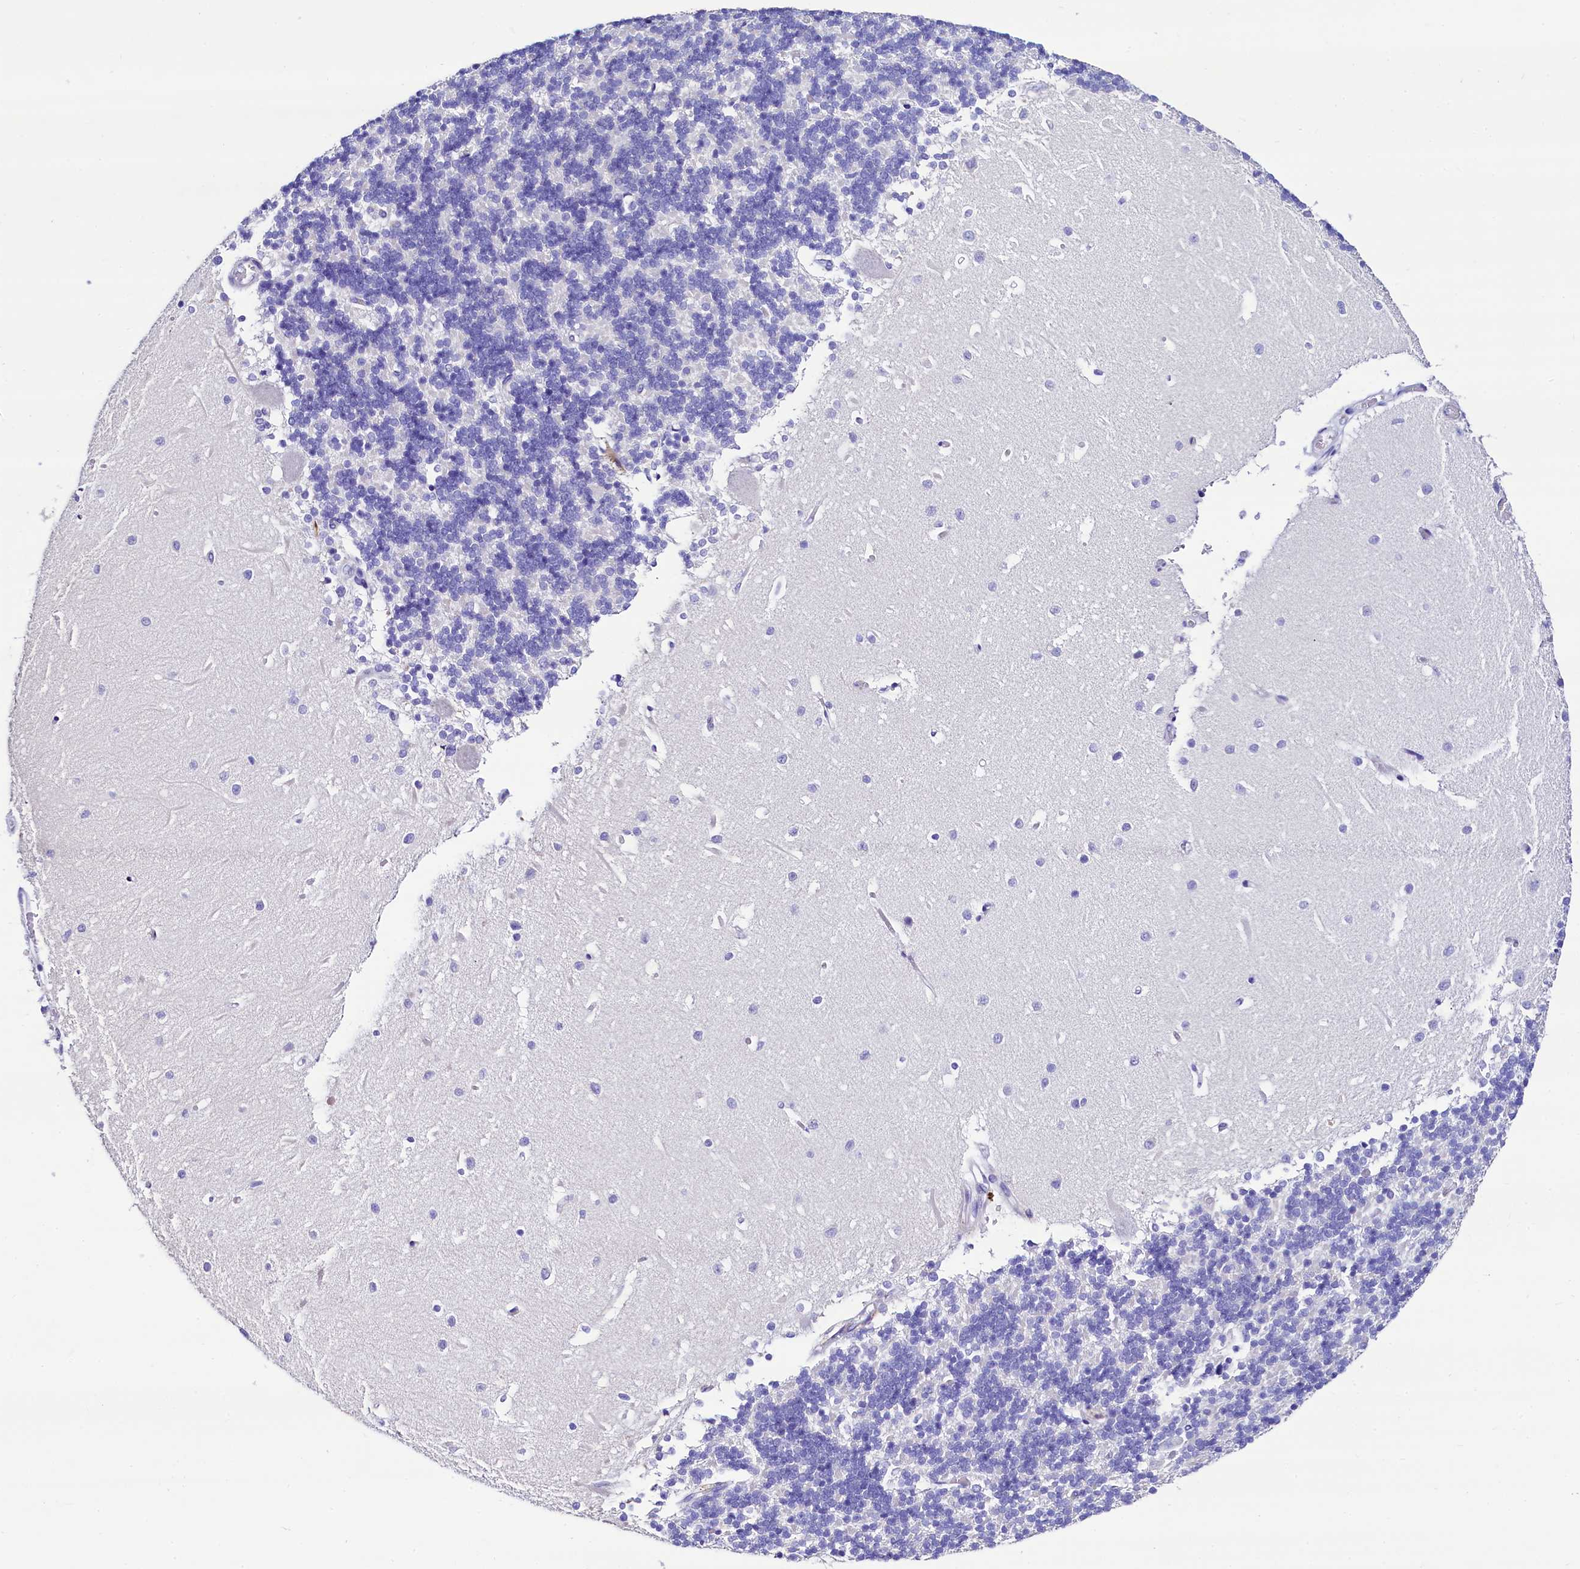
{"staining": {"intensity": "negative", "quantity": "none", "location": "none"}, "tissue": "cerebellum", "cell_type": "Cells in granular layer", "image_type": "normal", "snomed": [{"axis": "morphology", "description": "Normal tissue, NOS"}, {"axis": "topography", "description": "Cerebellum"}], "caption": "Immunohistochemistry (IHC) of unremarkable human cerebellum reveals no staining in cells in granular layer.", "gene": "RBP3", "patient": {"sex": "male", "age": 37}}